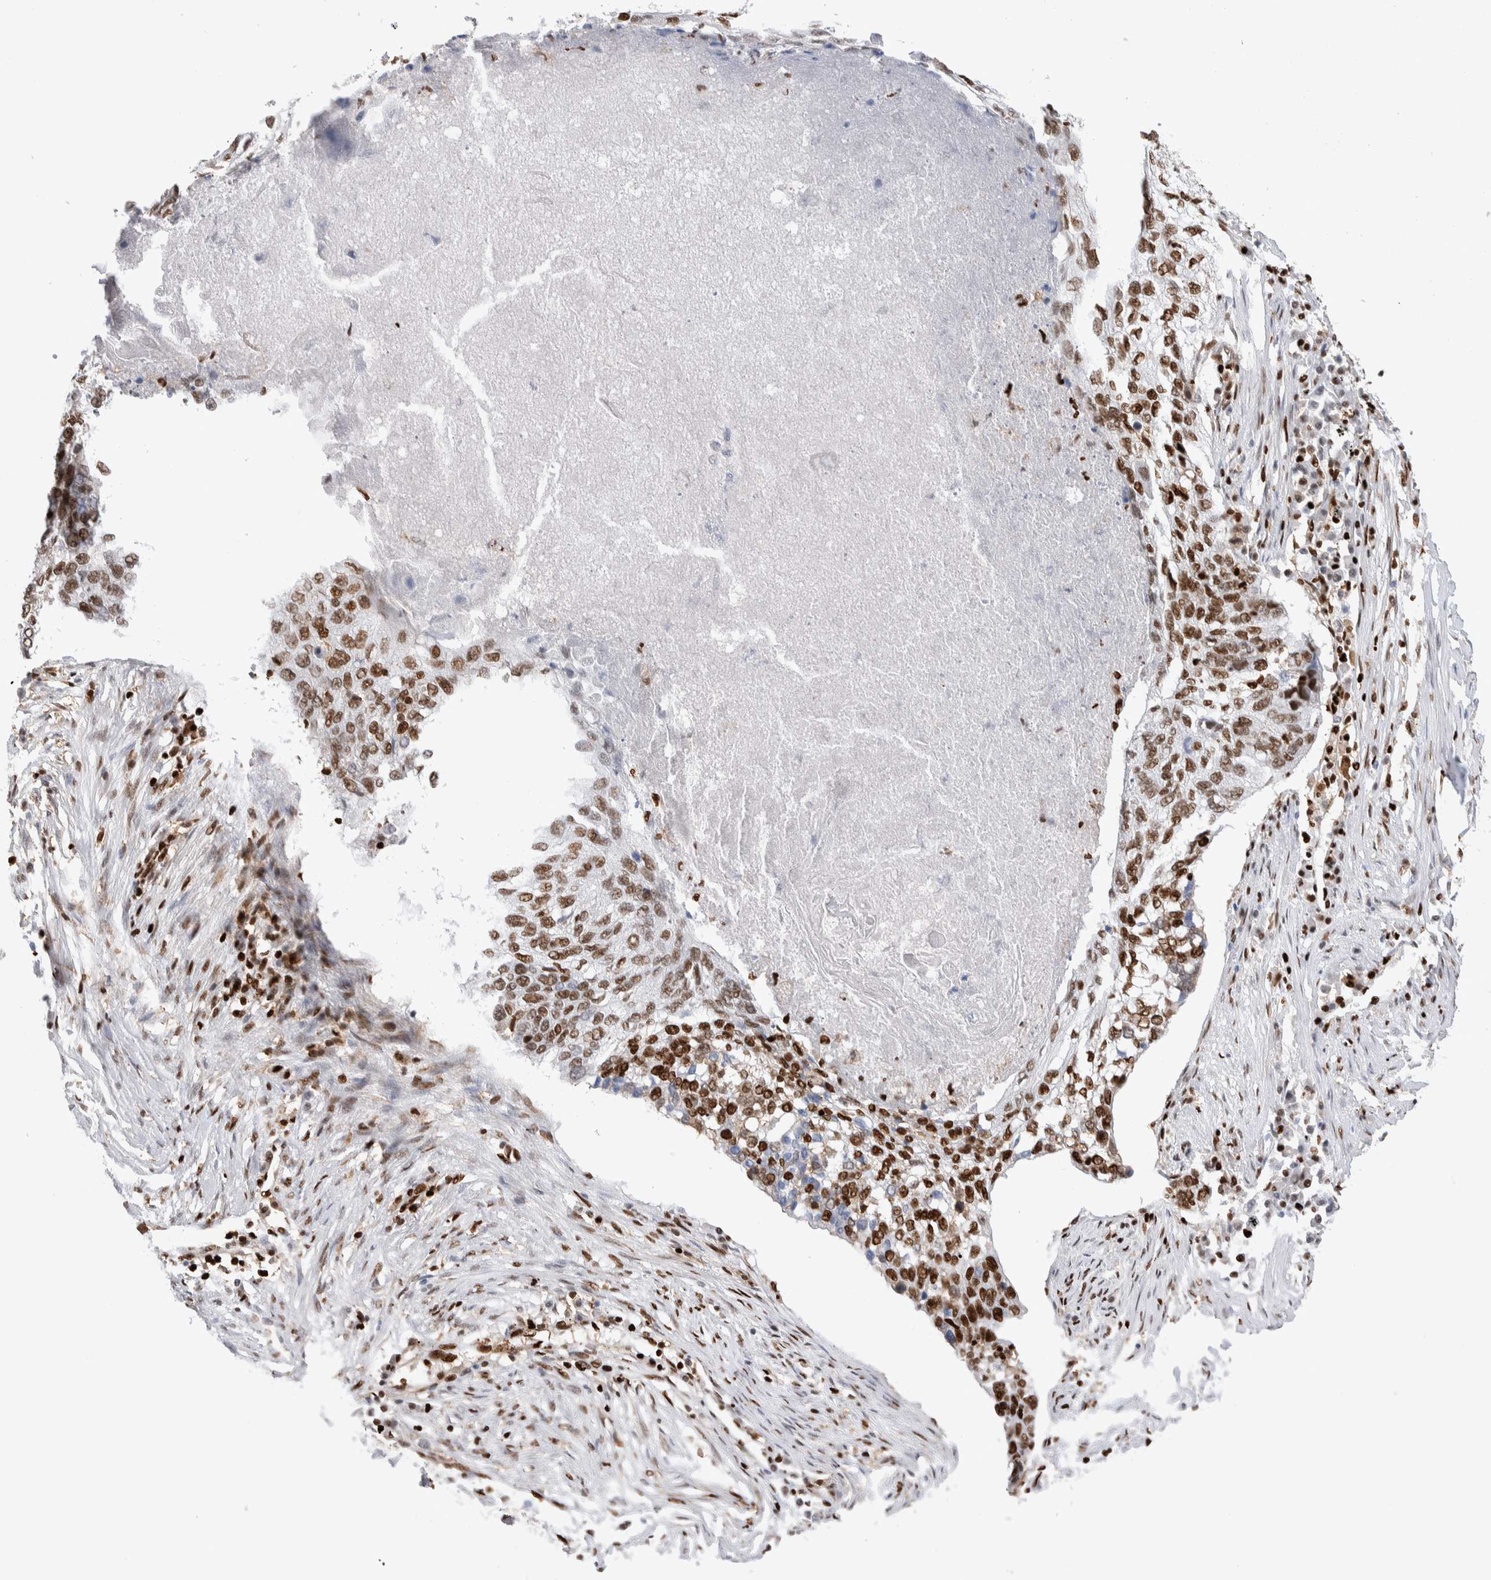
{"staining": {"intensity": "strong", "quantity": ">75%", "location": "nuclear"}, "tissue": "lung cancer", "cell_type": "Tumor cells", "image_type": "cancer", "snomed": [{"axis": "morphology", "description": "Squamous cell carcinoma, NOS"}, {"axis": "topography", "description": "Lung"}], "caption": "IHC histopathology image of neoplastic tissue: lung squamous cell carcinoma stained using IHC demonstrates high levels of strong protein expression localized specifically in the nuclear of tumor cells, appearing as a nuclear brown color.", "gene": "RNASEK-C17orf49", "patient": {"sex": "female", "age": 63}}